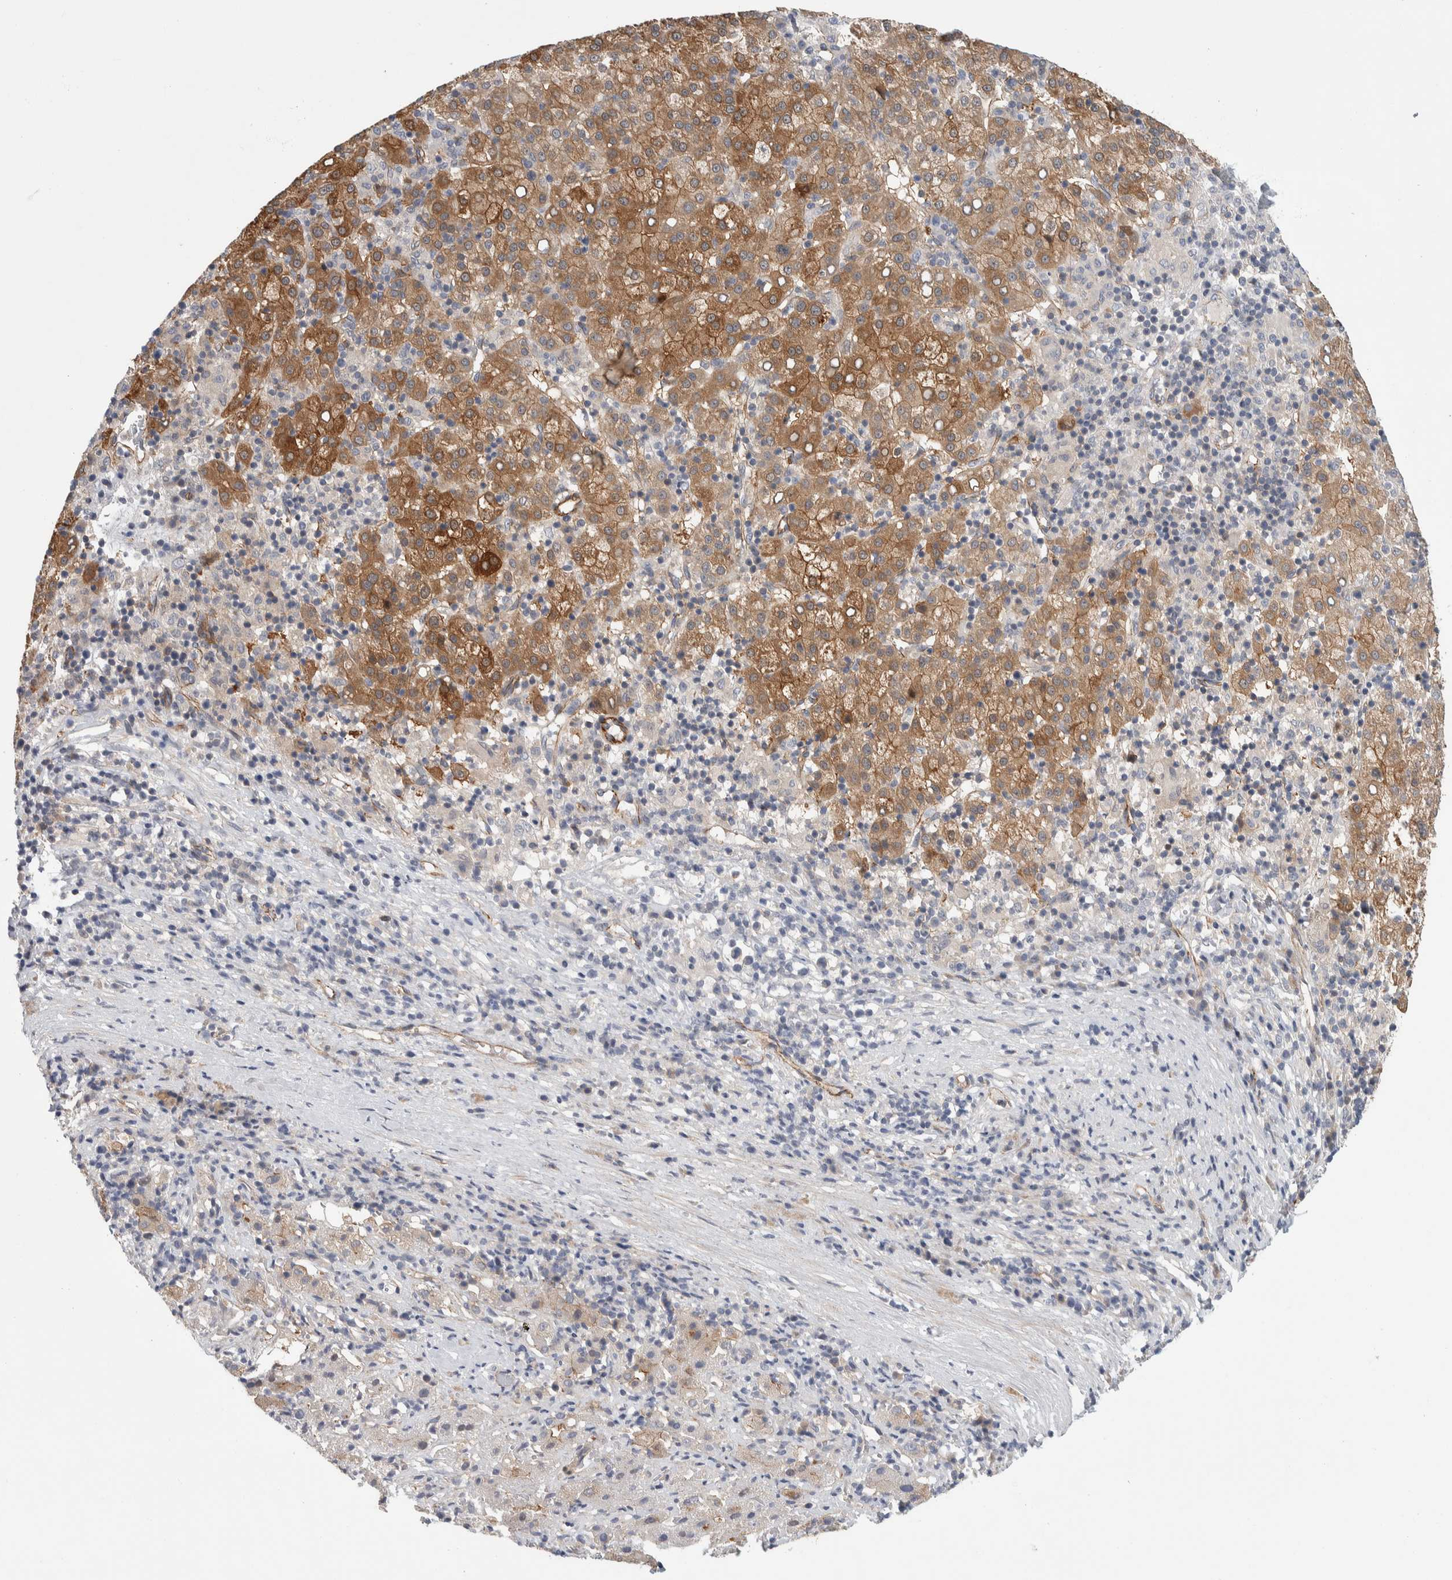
{"staining": {"intensity": "moderate", "quantity": ">75%", "location": "cytoplasmic/membranous"}, "tissue": "liver cancer", "cell_type": "Tumor cells", "image_type": "cancer", "snomed": [{"axis": "morphology", "description": "Carcinoma, Hepatocellular, NOS"}, {"axis": "topography", "description": "Liver"}], "caption": "Protein analysis of liver hepatocellular carcinoma tissue exhibits moderate cytoplasmic/membranous staining in about >75% of tumor cells. The protein is shown in brown color, while the nuclei are stained blue.", "gene": "ZNF862", "patient": {"sex": "female", "age": 58}}